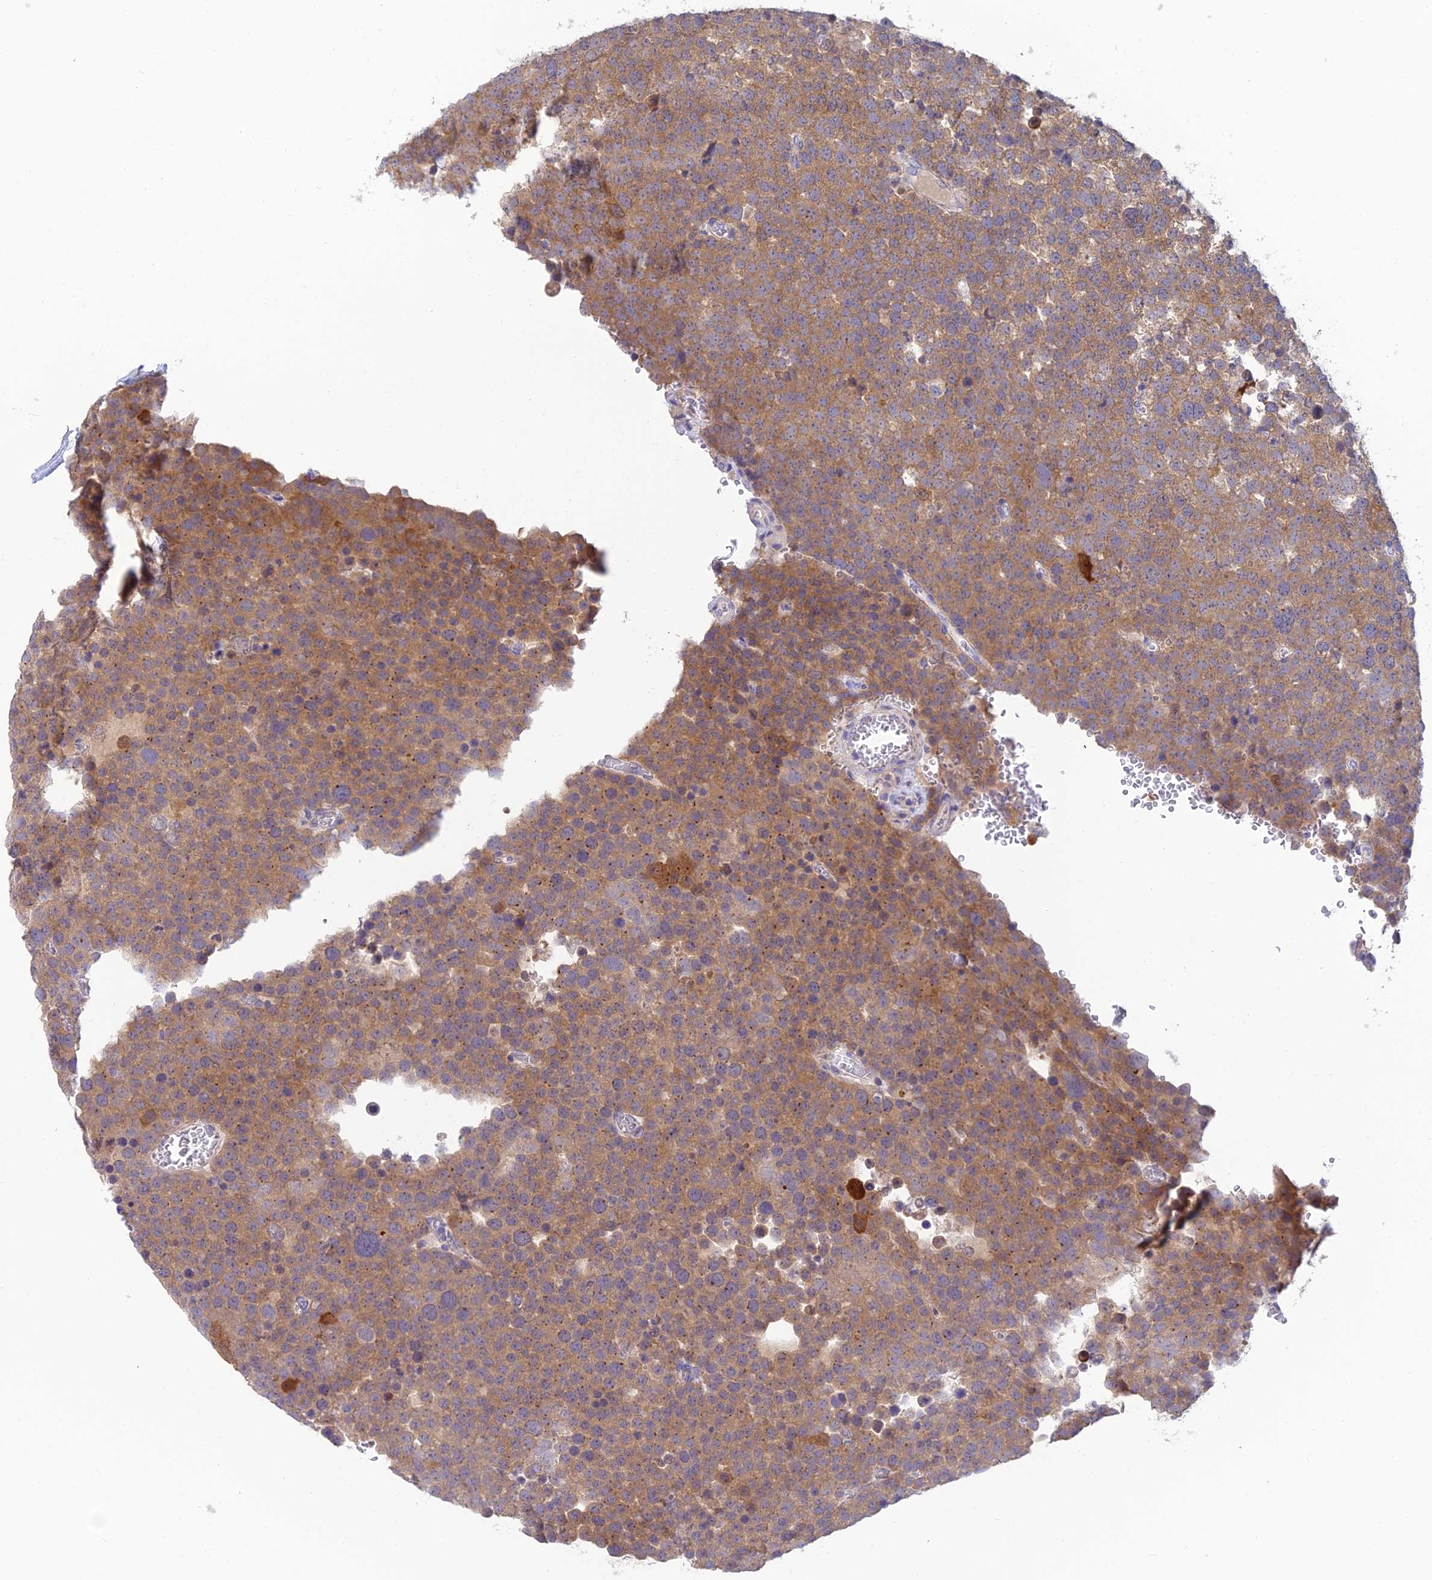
{"staining": {"intensity": "moderate", "quantity": ">75%", "location": "cytoplasmic/membranous"}, "tissue": "testis cancer", "cell_type": "Tumor cells", "image_type": "cancer", "snomed": [{"axis": "morphology", "description": "Seminoma, NOS"}, {"axis": "topography", "description": "Testis"}], "caption": "Immunohistochemical staining of testis cancer shows medium levels of moderate cytoplasmic/membranous protein expression in approximately >75% of tumor cells.", "gene": "XPO7", "patient": {"sex": "male", "age": 71}}